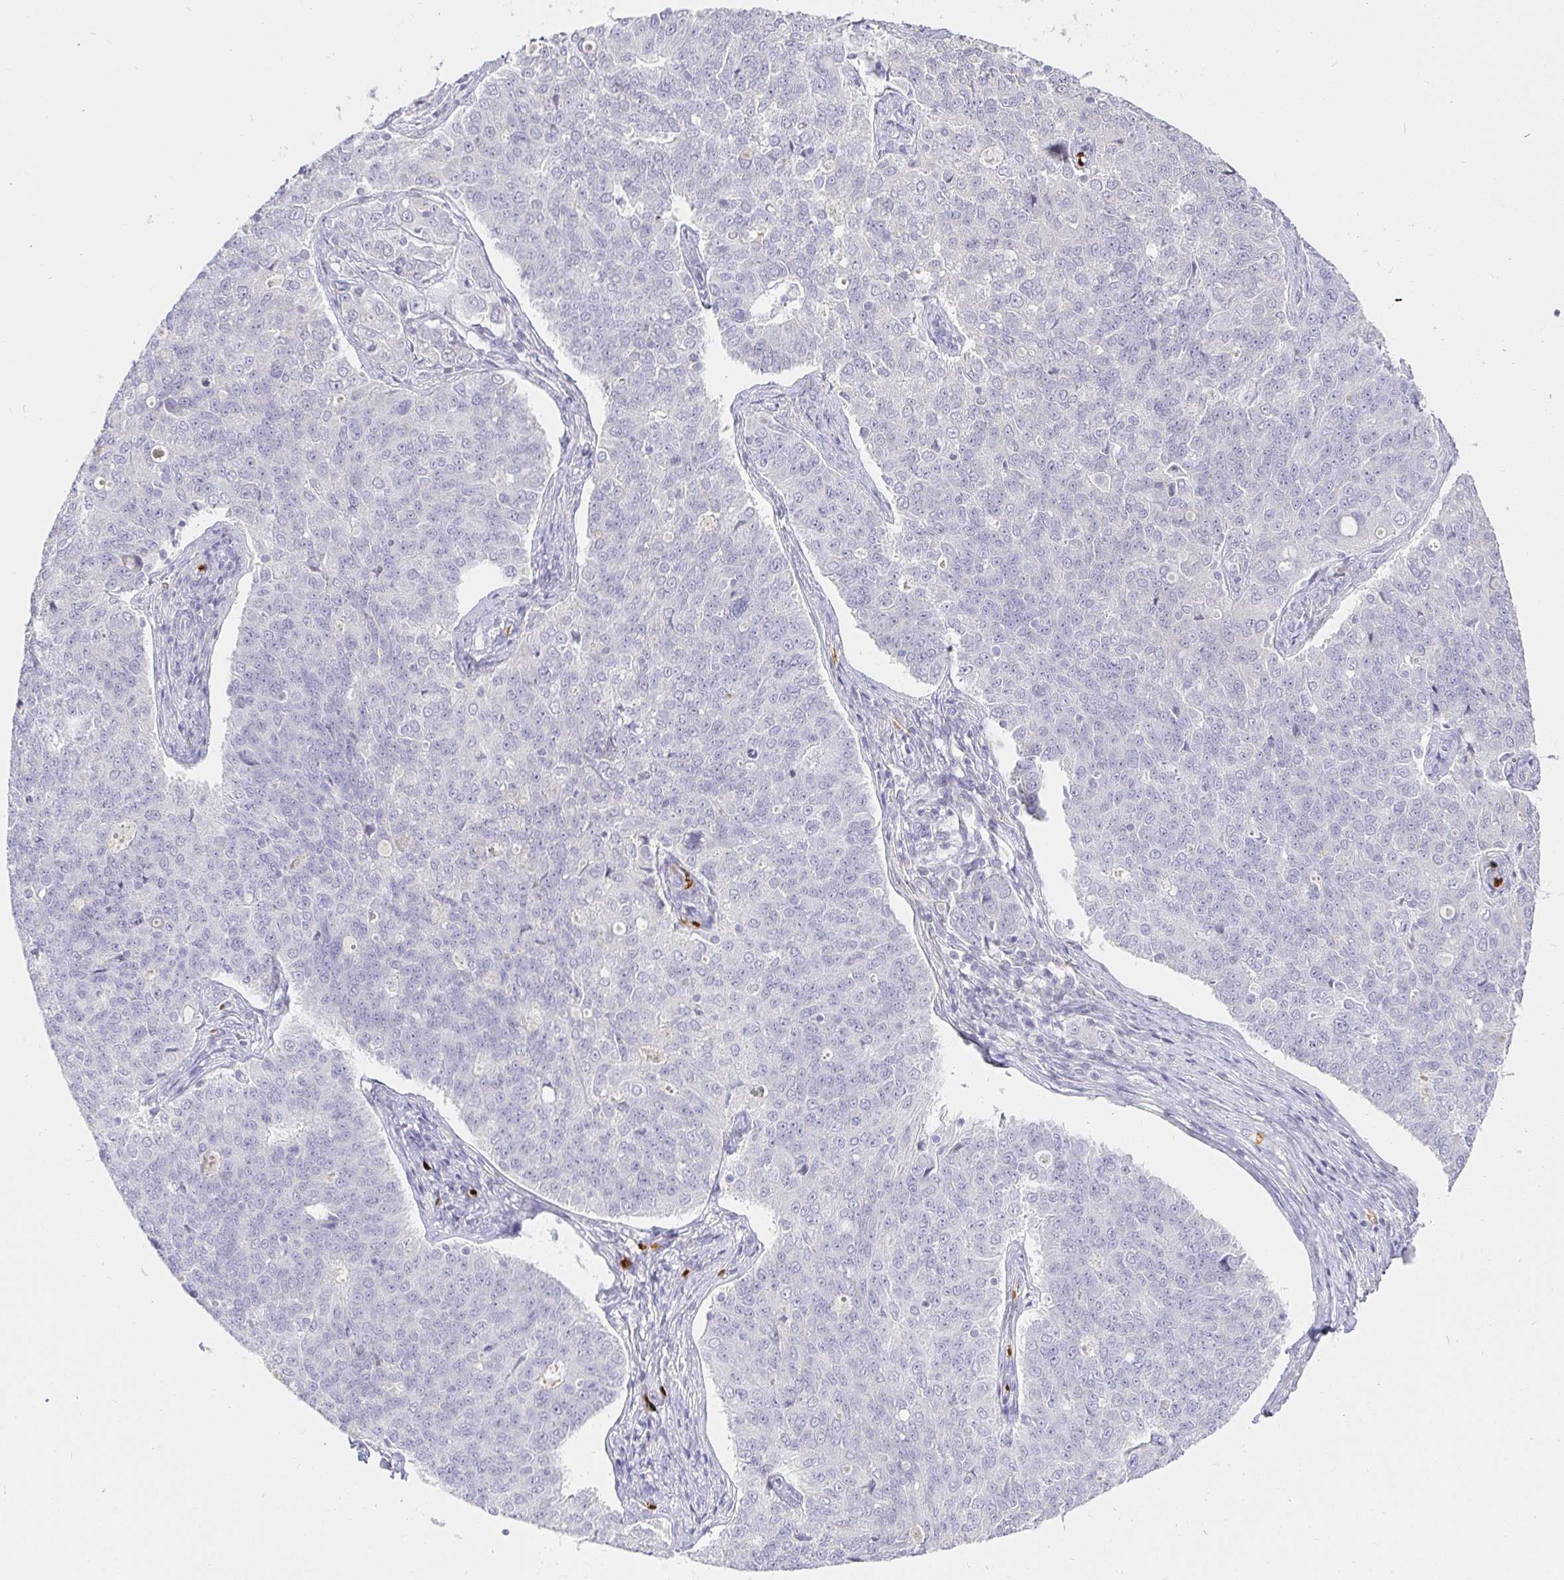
{"staining": {"intensity": "negative", "quantity": "none", "location": "none"}, "tissue": "endometrial cancer", "cell_type": "Tumor cells", "image_type": "cancer", "snomed": [{"axis": "morphology", "description": "Adenocarcinoma, NOS"}, {"axis": "topography", "description": "Endometrium"}], "caption": "This histopathology image is of endometrial cancer (adenocarcinoma) stained with immunohistochemistry (IHC) to label a protein in brown with the nuclei are counter-stained blue. There is no expression in tumor cells.", "gene": "FGF21", "patient": {"sex": "female", "age": 43}}